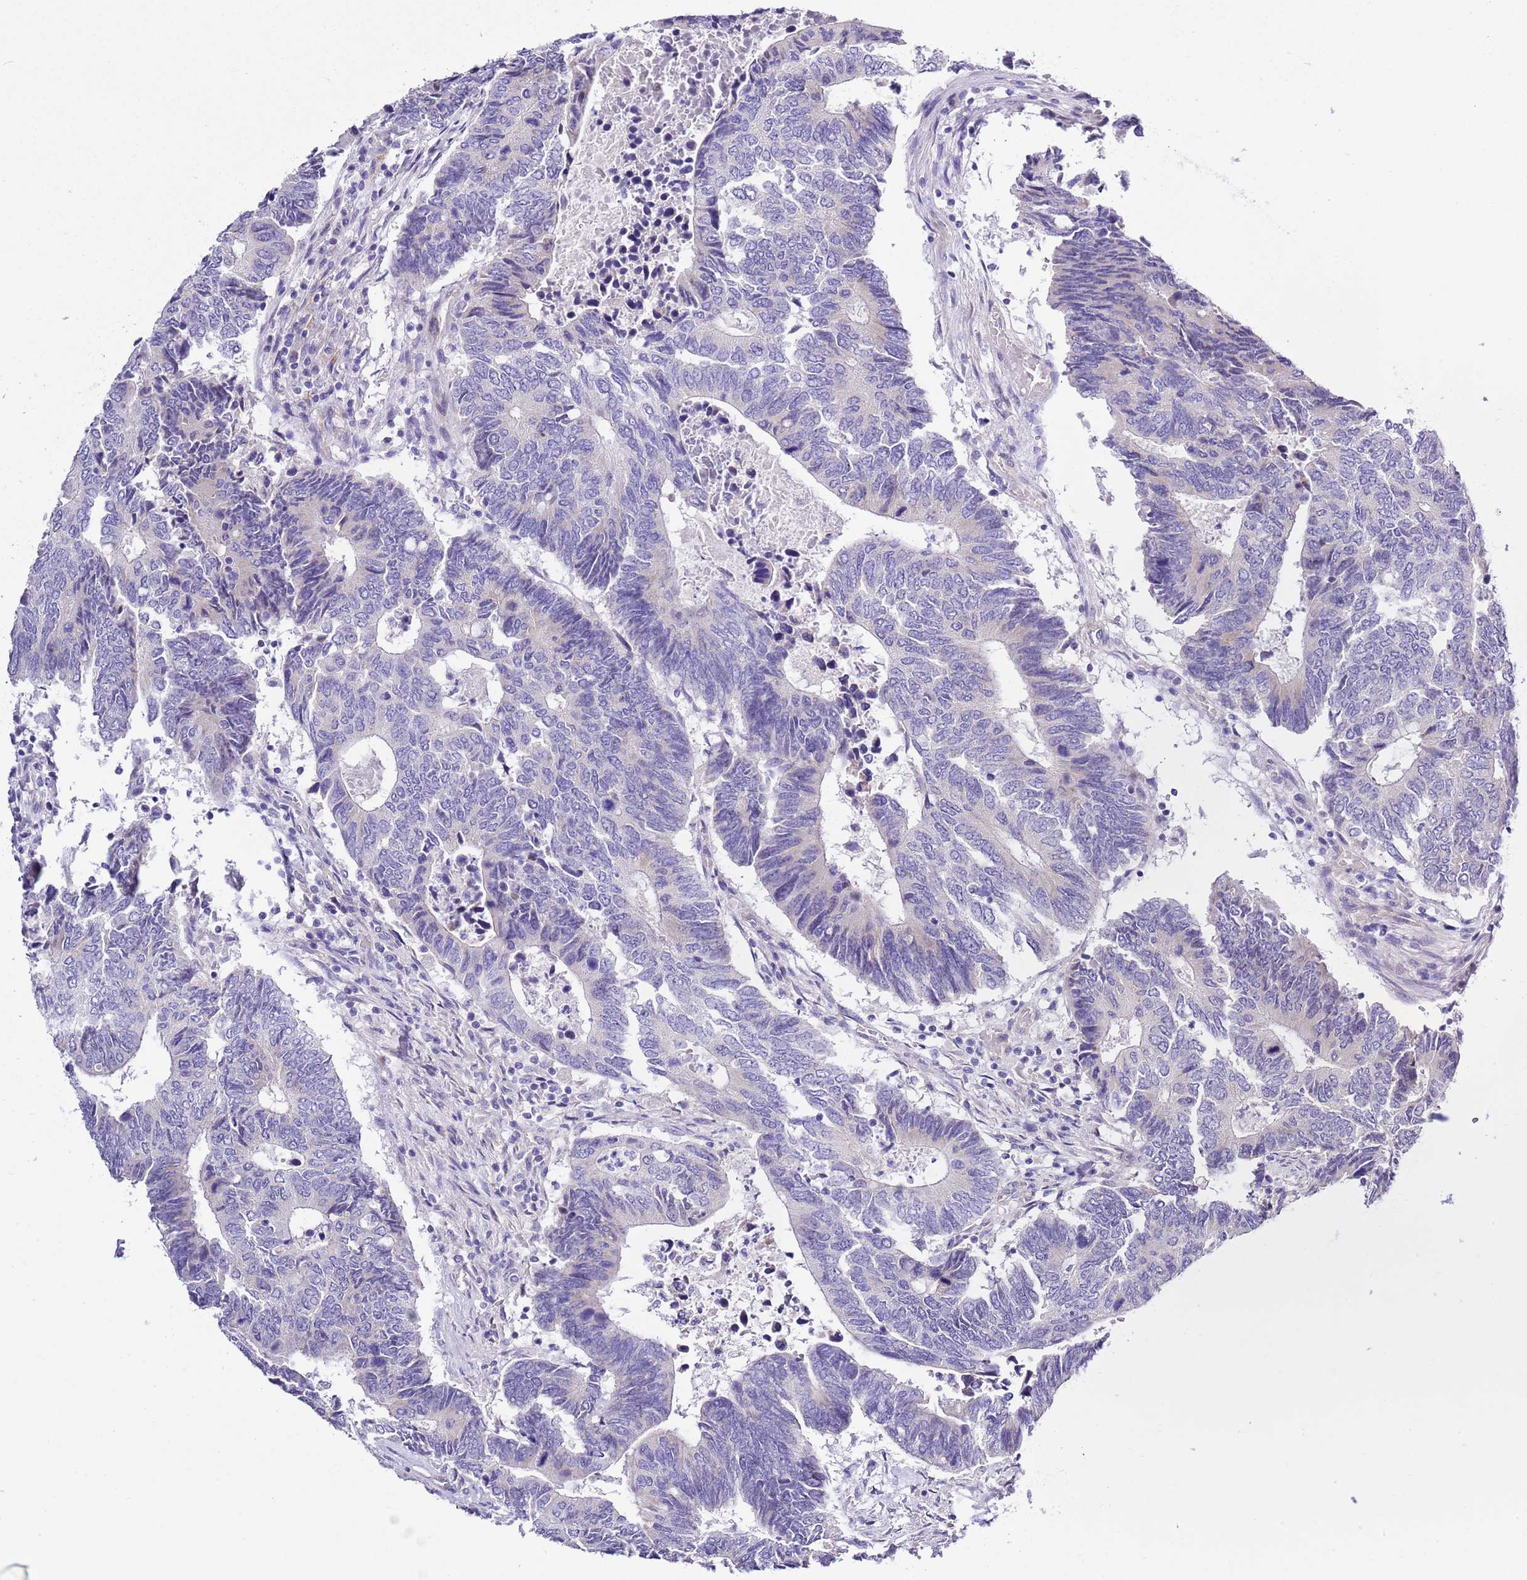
{"staining": {"intensity": "negative", "quantity": "none", "location": "none"}, "tissue": "colorectal cancer", "cell_type": "Tumor cells", "image_type": "cancer", "snomed": [{"axis": "morphology", "description": "Adenocarcinoma, NOS"}, {"axis": "topography", "description": "Colon"}], "caption": "Photomicrograph shows no significant protein staining in tumor cells of colorectal cancer.", "gene": "NET1", "patient": {"sex": "male", "age": 87}}